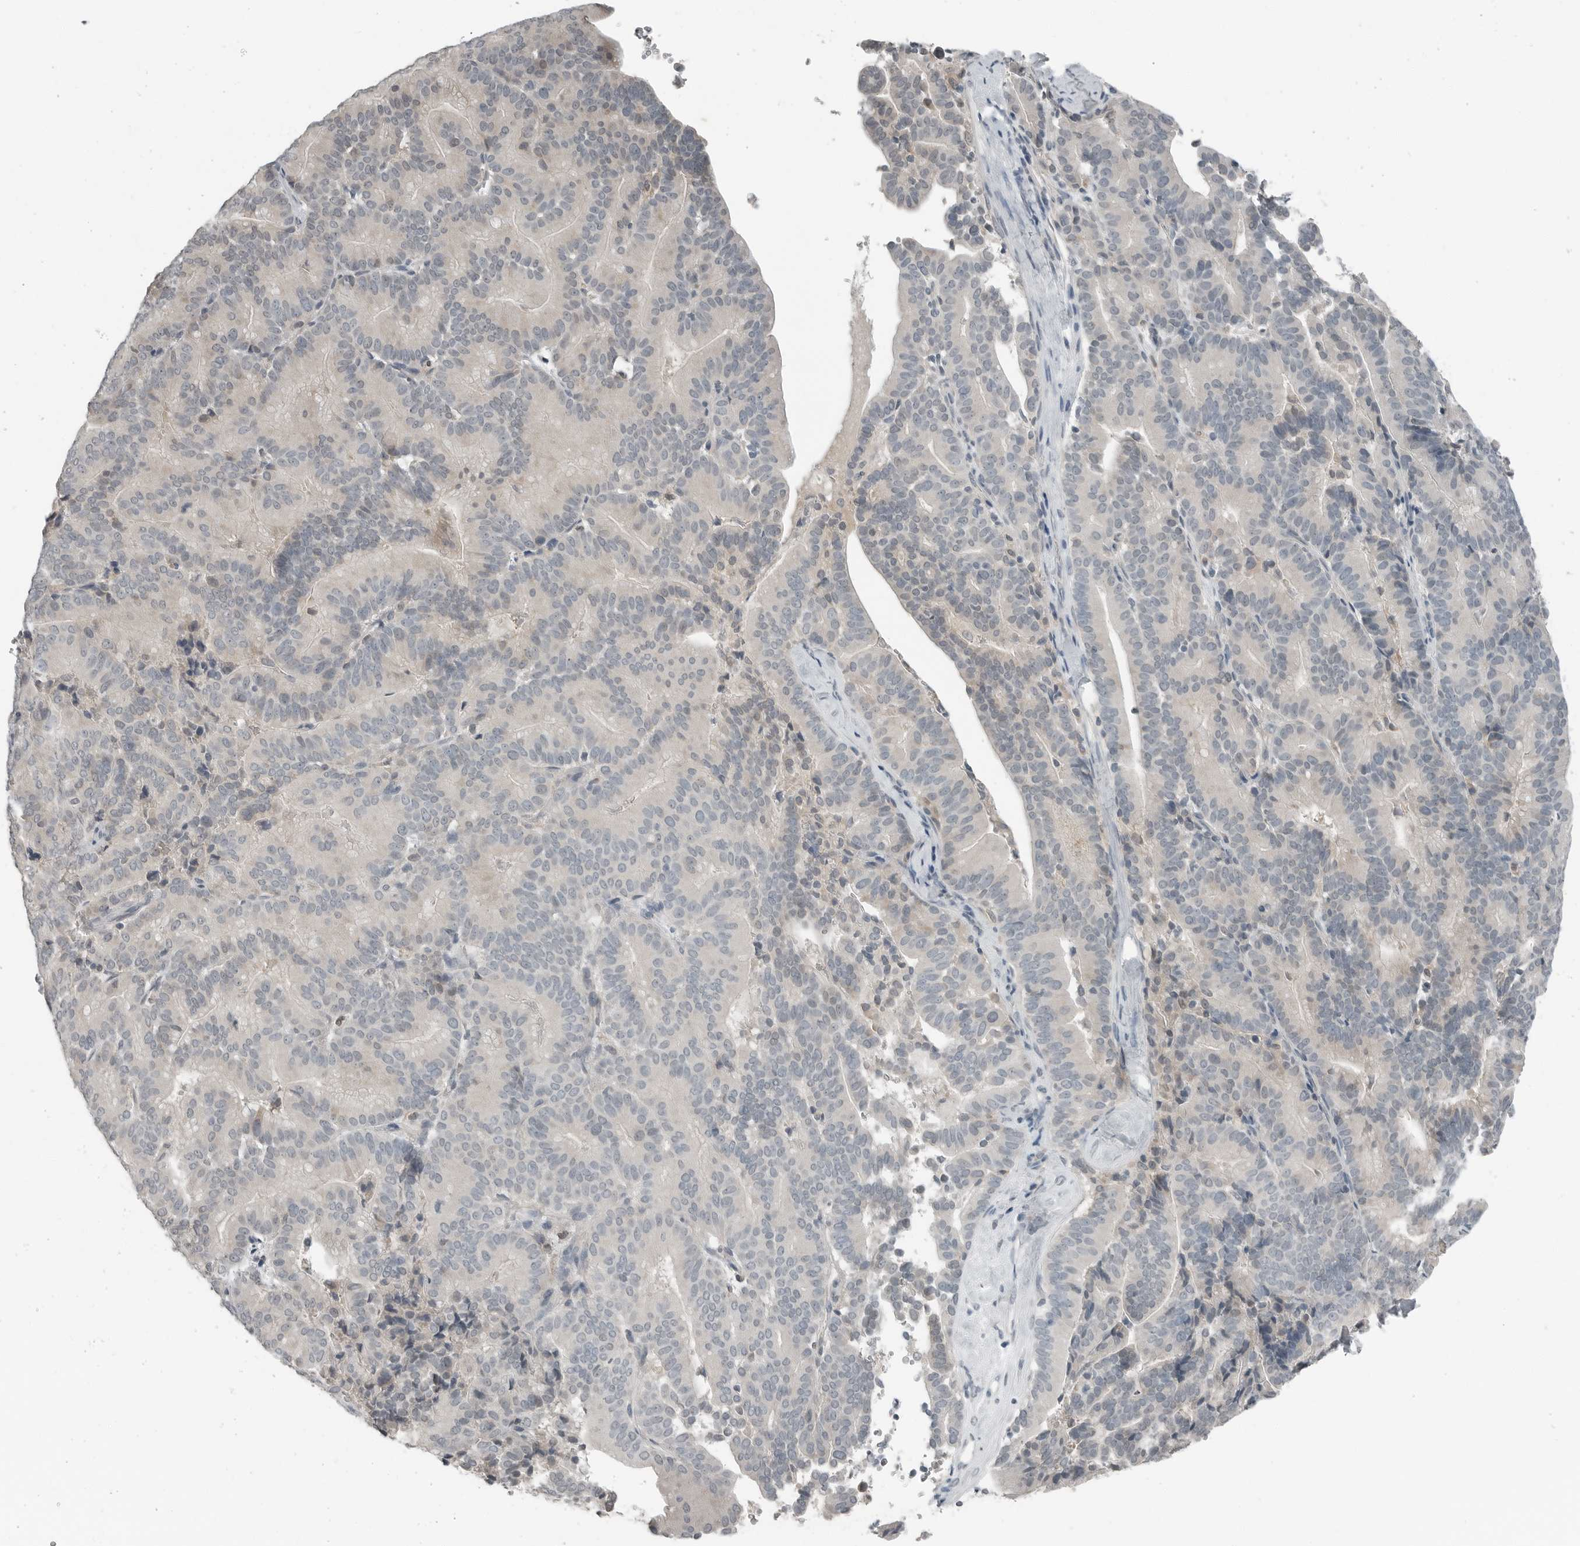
{"staining": {"intensity": "negative", "quantity": "none", "location": "none"}, "tissue": "liver cancer", "cell_type": "Tumor cells", "image_type": "cancer", "snomed": [{"axis": "morphology", "description": "Cholangiocarcinoma"}, {"axis": "topography", "description": "Liver"}], "caption": "This is an immunohistochemistry (IHC) photomicrograph of liver cancer (cholangiocarcinoma). There is no staining in tumor cells.", "gene": "KYAT1", "patient": {"sex": "female", "age": 75}}